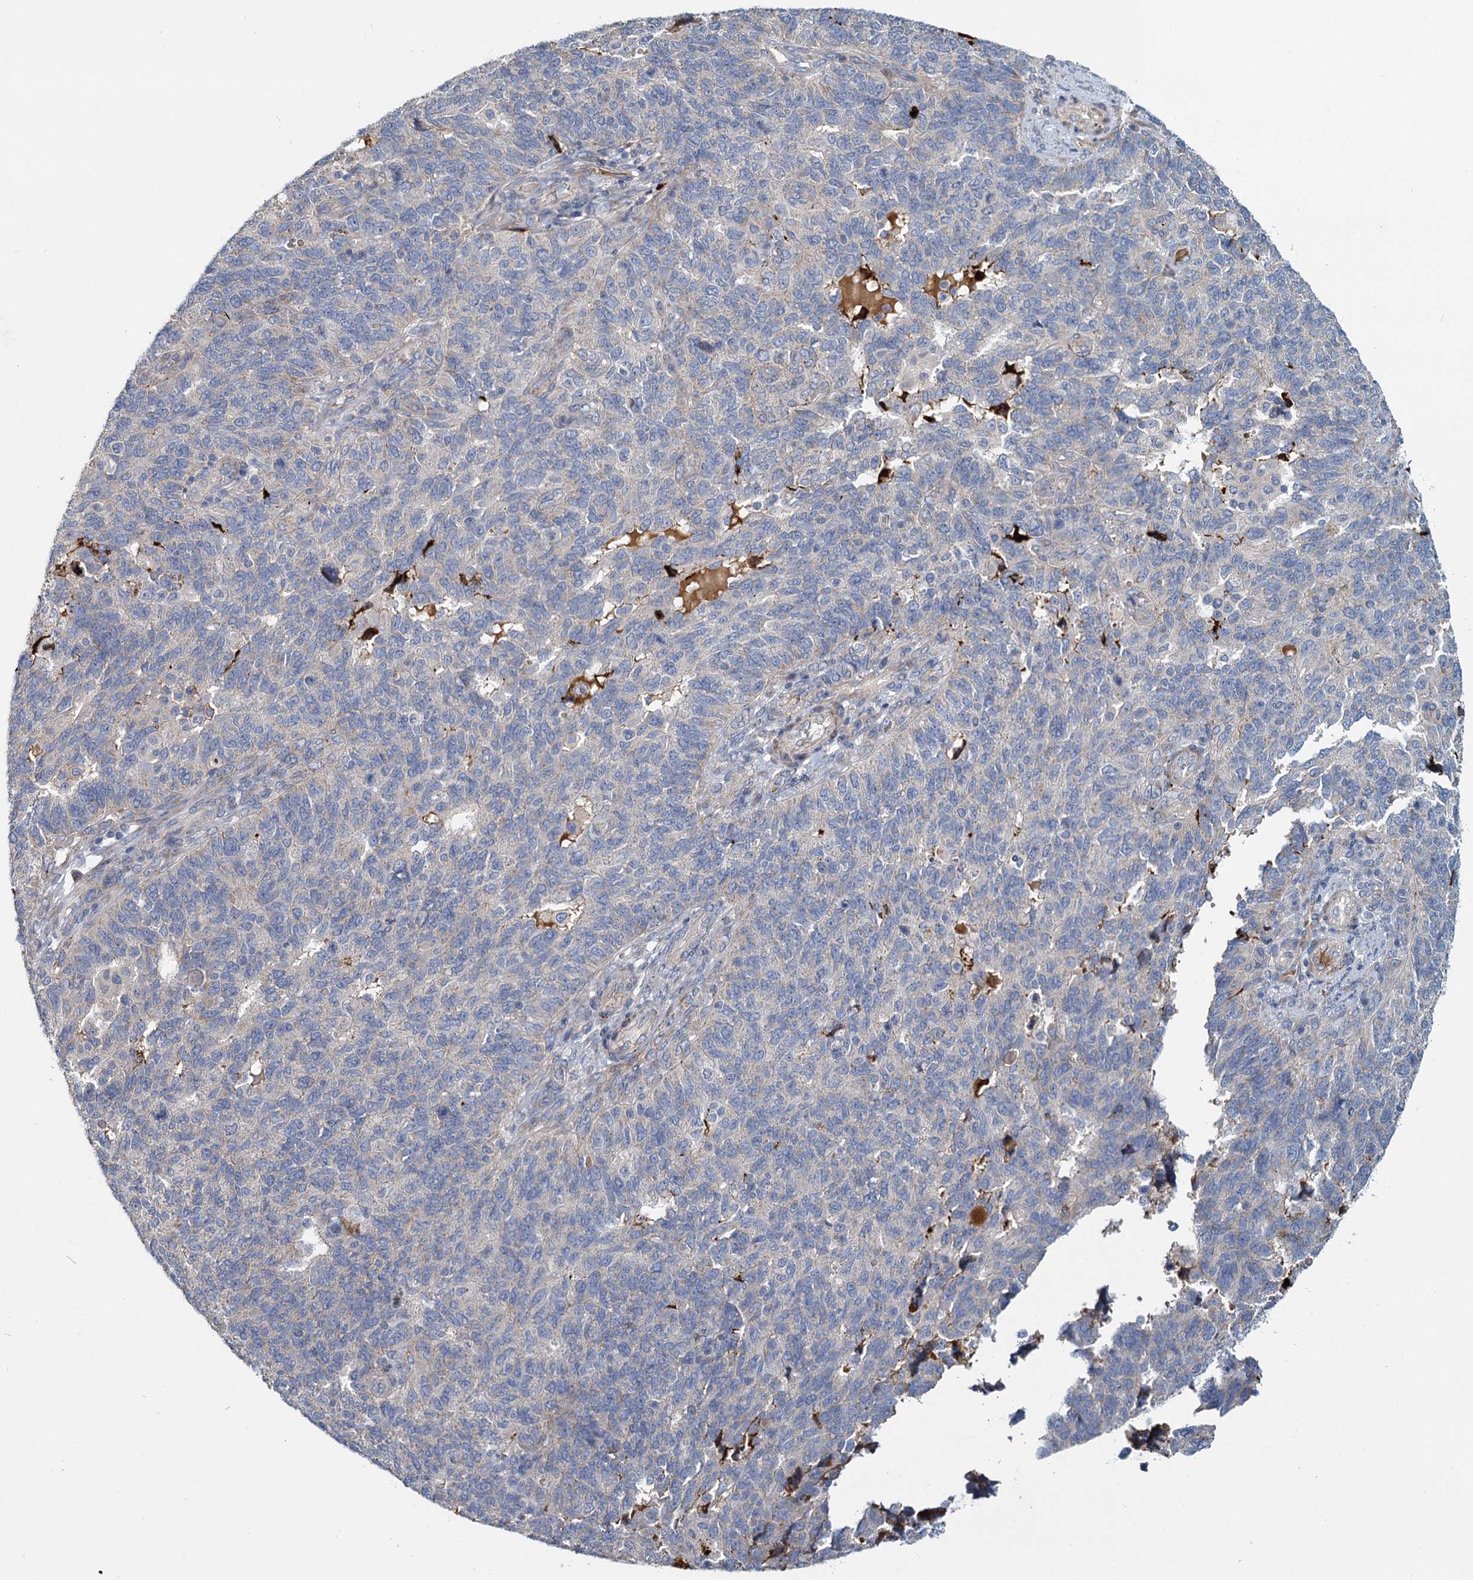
{"staining": {"intensity": "negative", "quantity": "none", "location": "none"}, "tissue": "endometrial cancer", "cell_type": "Tumor cells", "image_type": "cancer", "snomed": [{"axis": "morphology", "description": "Adenocarcinoma, NOS"}, {"axis": "topography", "description": "Endometrium"}], "caption": "This is an immunohistochemistry (IHC) micrograph of adenocarcinoma (endometrial). There is no expression in tumor cells.", "gene": "DCUN1D2", "patient": {"sex": "female", "age": 66}}